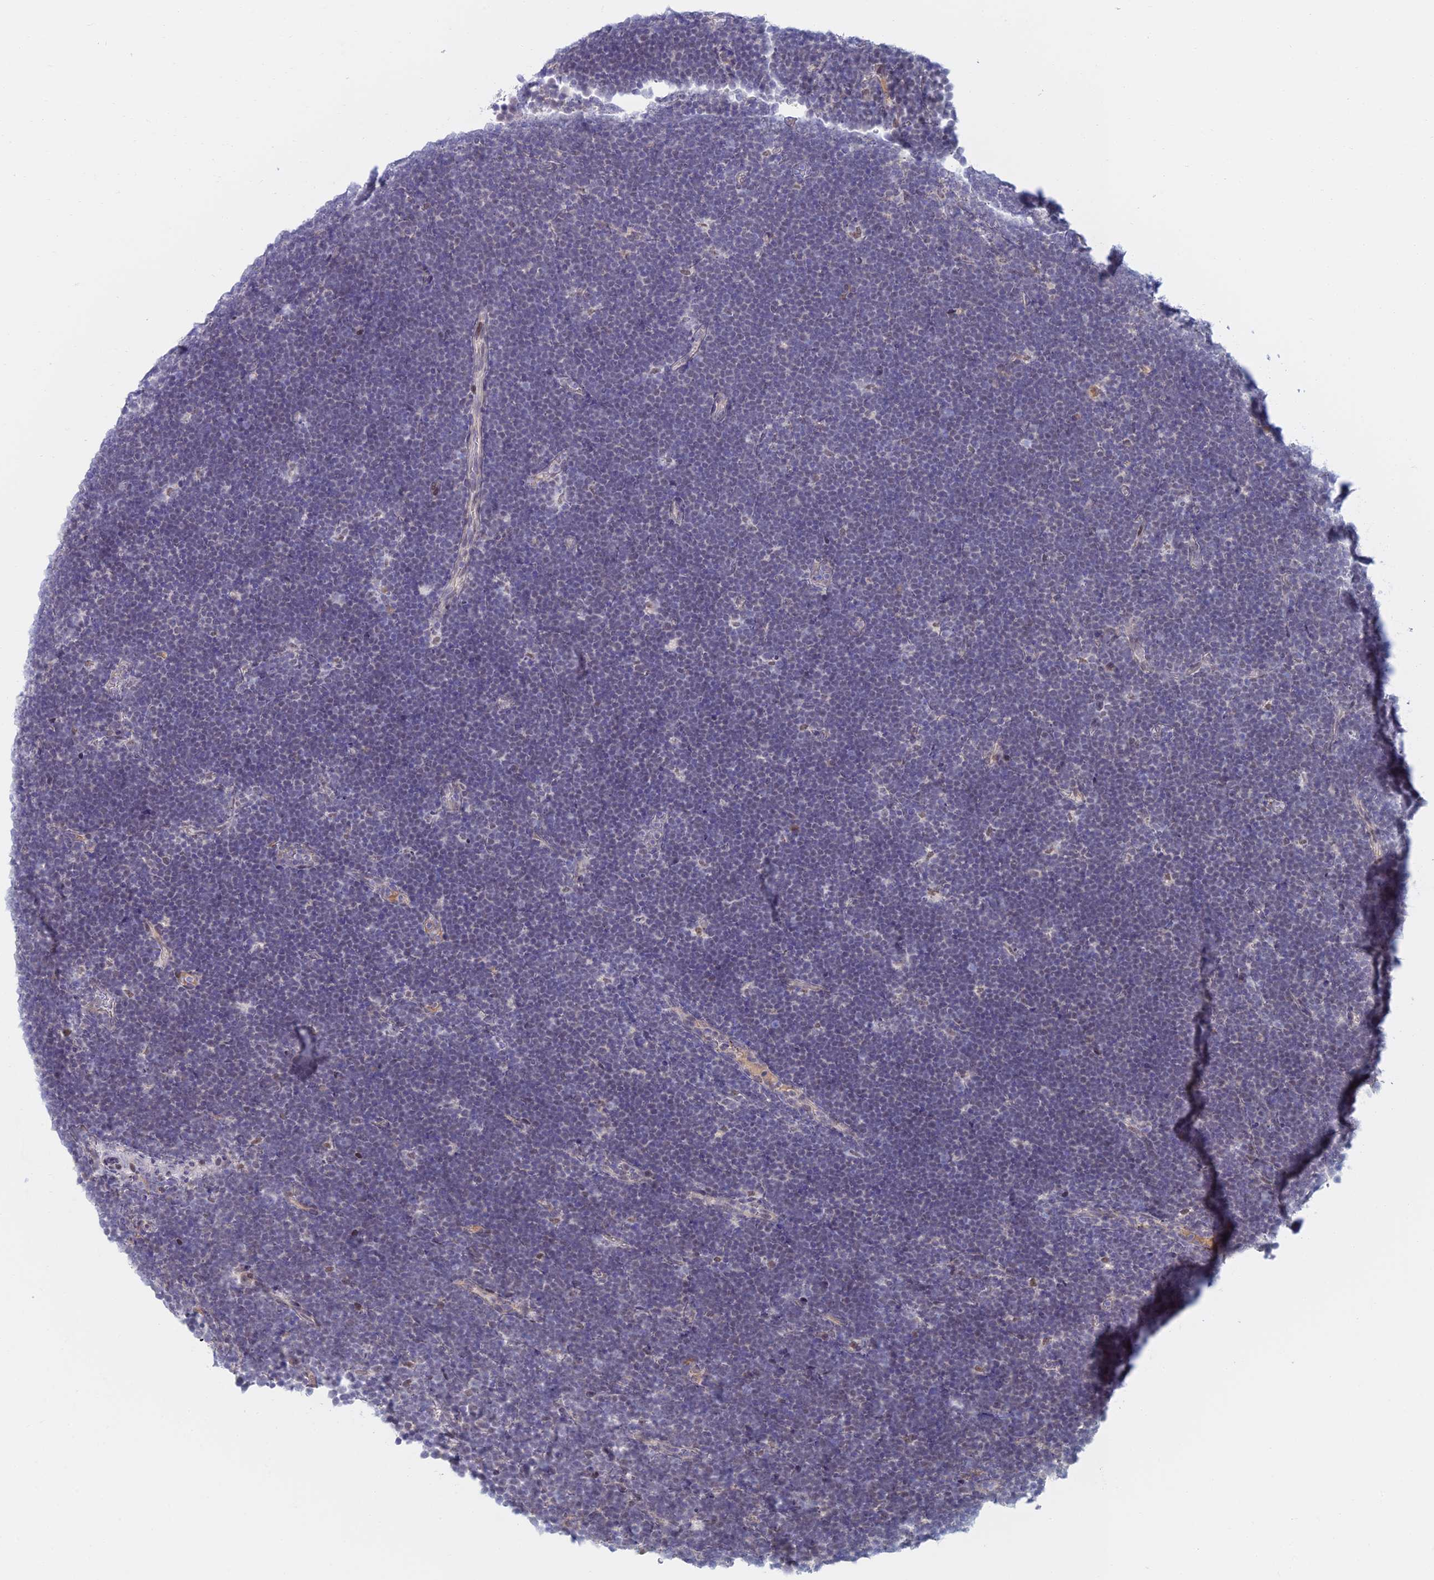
{"staining": {"intensity": "negative", "quantity": "none", "location": "none"}, "tissue": "lymphoma", "cell_type": "Tumor cells", "image_type": "cancer", "snomed": [{"axis": "morphology", "description": "Malignant lymphoma, non-Hodgkin's type, High grade"}, {"axis": "topography", "description": "Lymph node"}], "caption": "An image of malignant lymphoma, non-Hodgkin's type (high-grade) stained for a protein reveals no brown staining in tumor cells.", "gene": "ZUP1", "patient": {"sex": "male", "age": 13}}